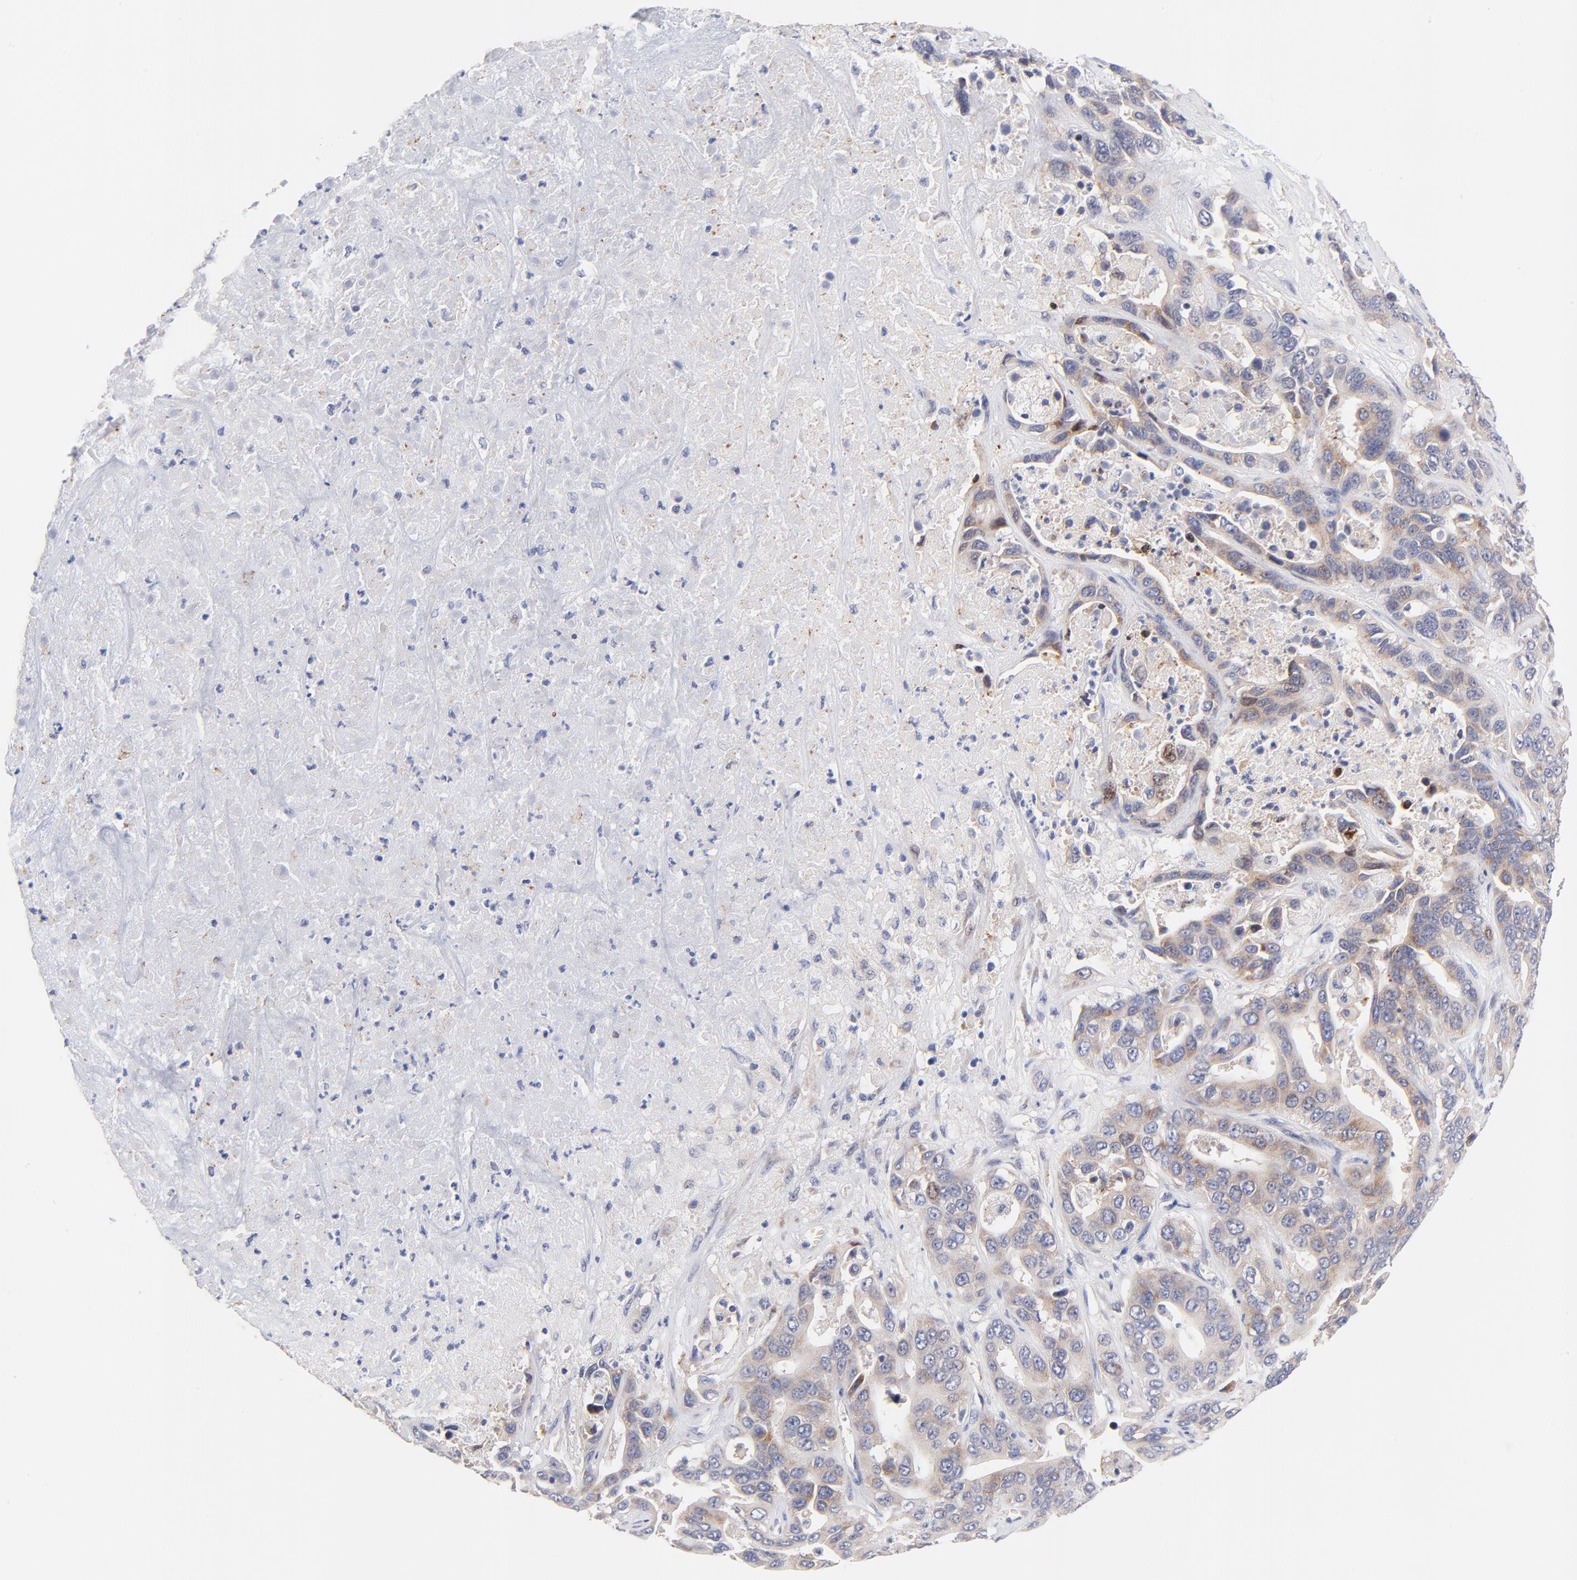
{"staining": {"intensity": "weak", "quantity": ">75%", "location": "cytoplasmic/membranous"}, "tissue": "liver cancer", "cell_type": "Tumor cells", "image_type": "cancer", "snomed": [{"axis": "morphology", "description": "Cholangiocarcinoma"}, {"axis": "topography", "description": "Liver"}], "caption": "A brown stain highlights weak cytoplasmic/membranous positivity of a protein in human cholangiocarcinoma (liver) tumor cells.", "gene": "AFF2", "patient": {"sex": "female", "age": 52}}